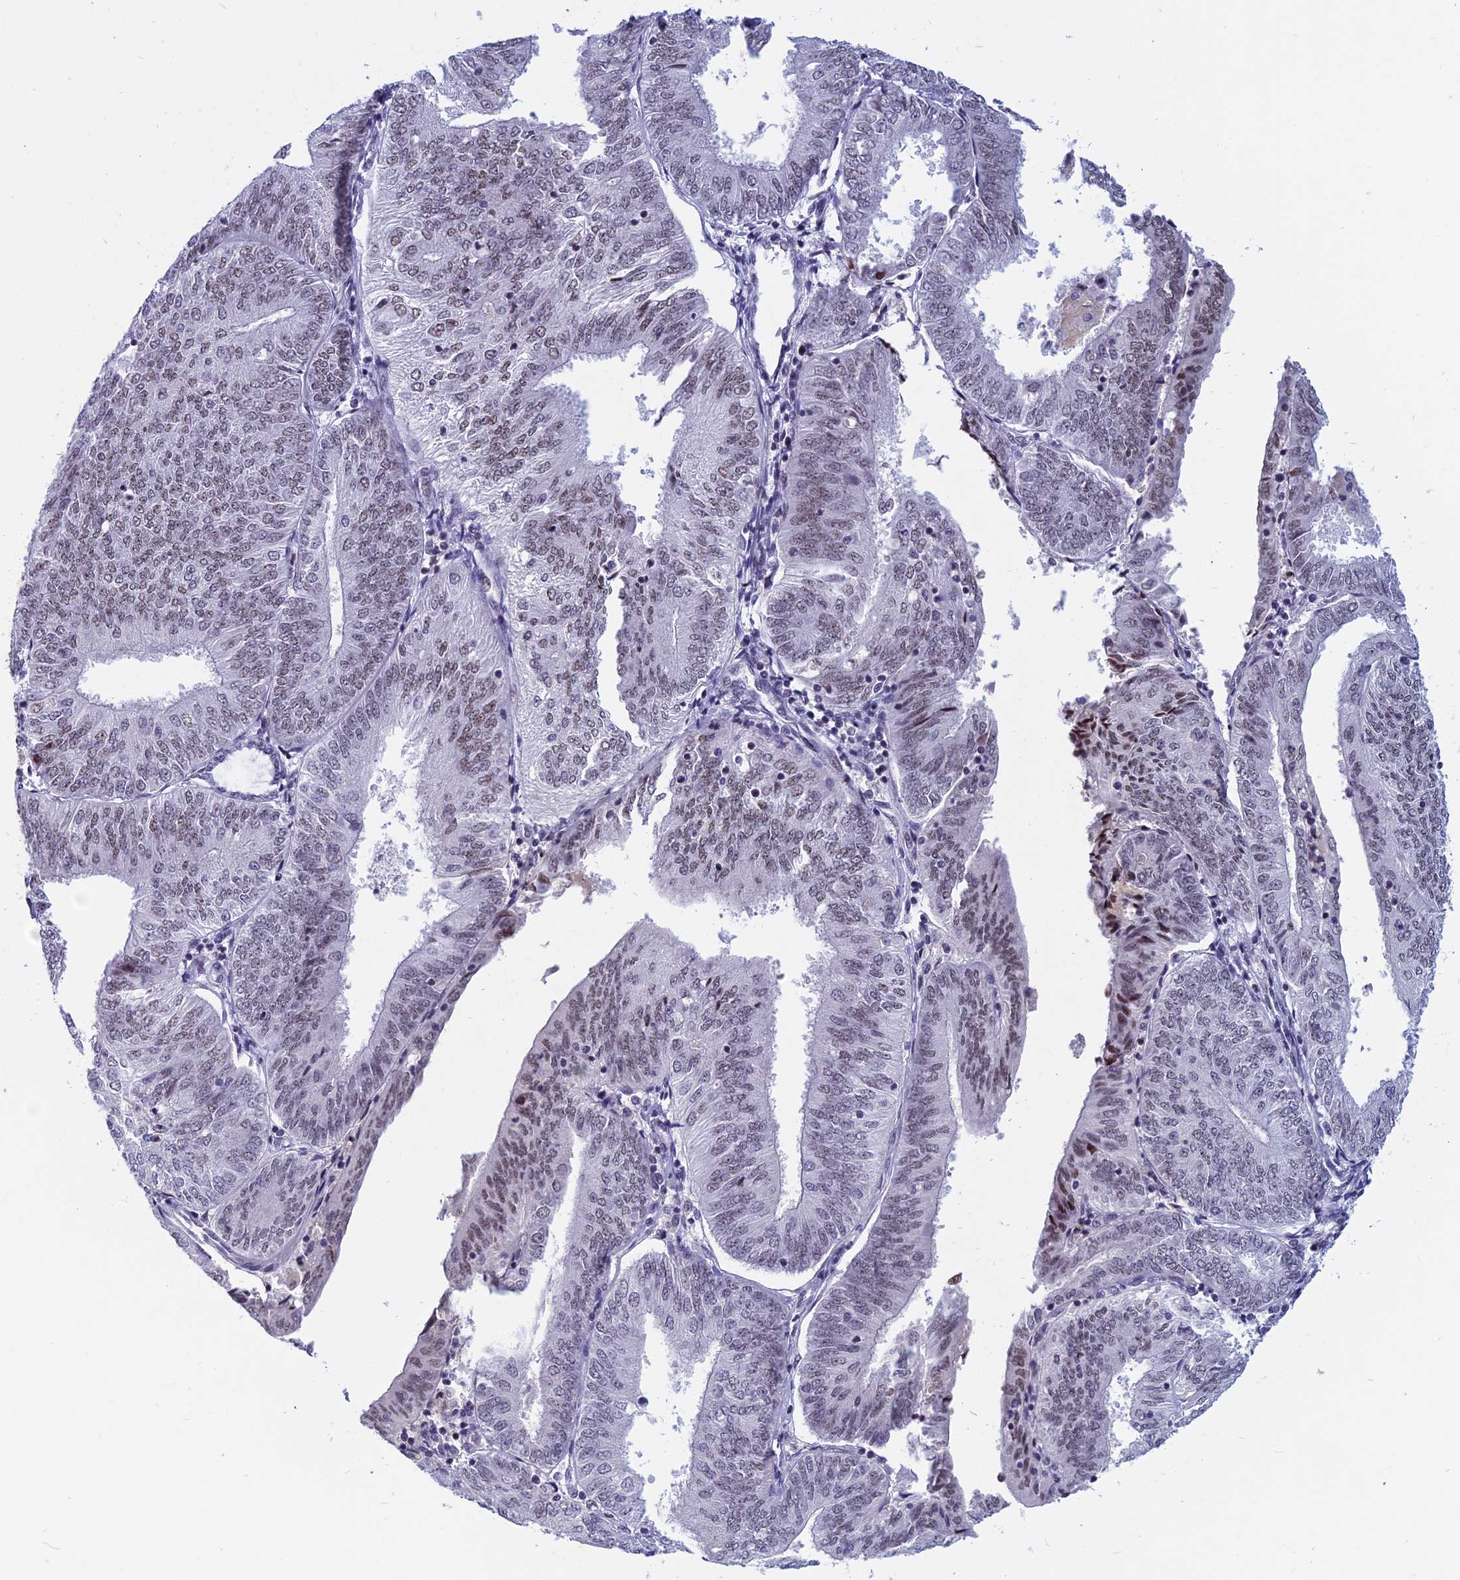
{"staining": {"intensity": "moderate", "quantity": "25%-75%", "location": "nuclear"}, "tissue": "endometrial cancer", "cell_type": "Tumor cells", "image_type": "cancer", "snomed": [{"axis": "morphology", "description": "Adenocarcinoma, NOS"}, {"axis": "topography", "description": "Endometrium"}], "caption": "High-magnification brightfield microscopy of adenocarcinoma (endometrial) stained with DAB (3,3'-diaminobenzidine) (brown) and counterstained with hematoxylin (blue). tumor cells exhibit moderate nuclear expression is identified in about25%-75% of cells.", "gene": "CDC7", "patient": {"sex": "female", "age": 58}}